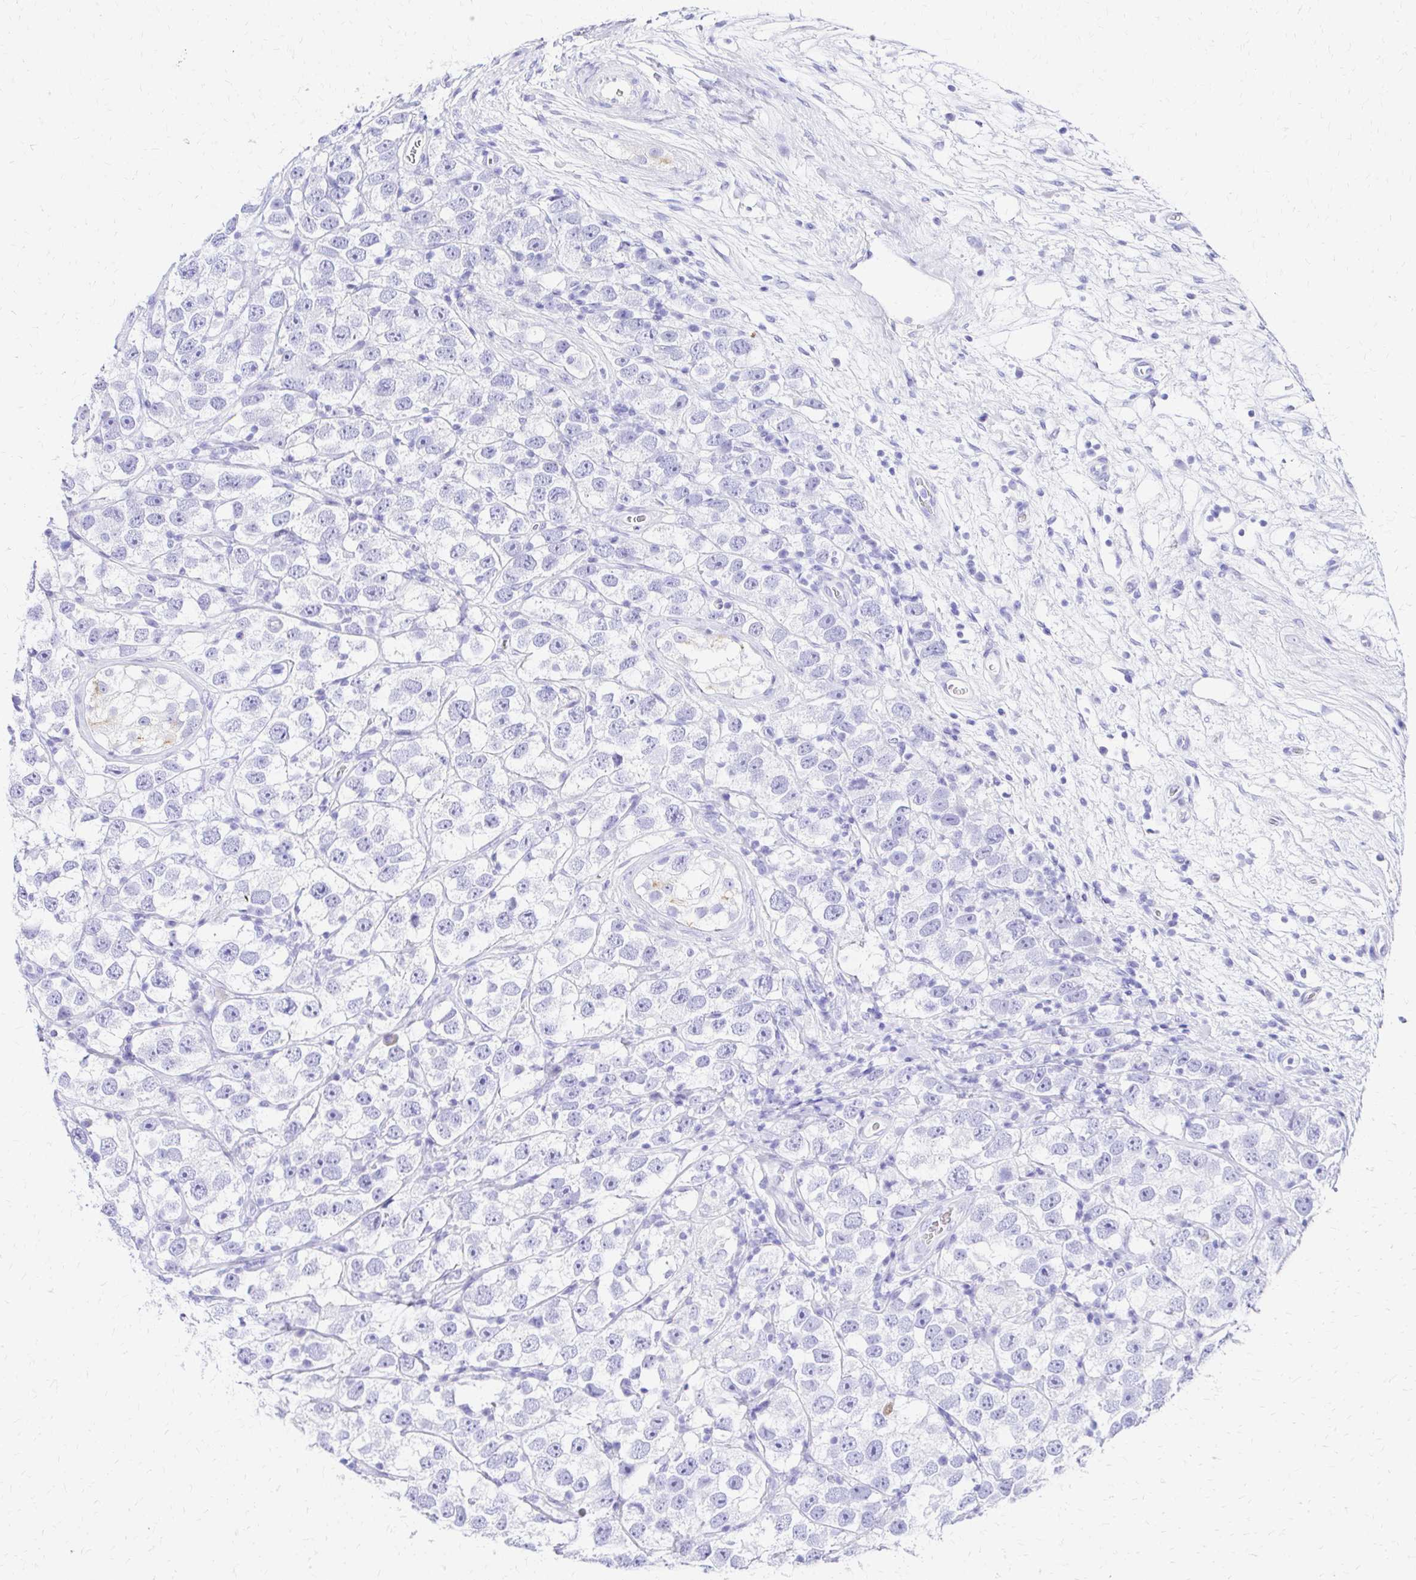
{"staining": {"intensity": "negative", "quantity": "none", "location": "none"}, "tissue": "testis cancer", "cell_type": "Tumor cells", "image_type": "cancer", "snomed": [{"axis": "morphology", "description": "Seminoma, NOS"}, {"axis": "topography", "description": "Testis"}], "caption": "The image displays no staining of tumor cells in seminoma (testis).", "gene": "S100G", "patient": {"sex": "male", "age": 26}}